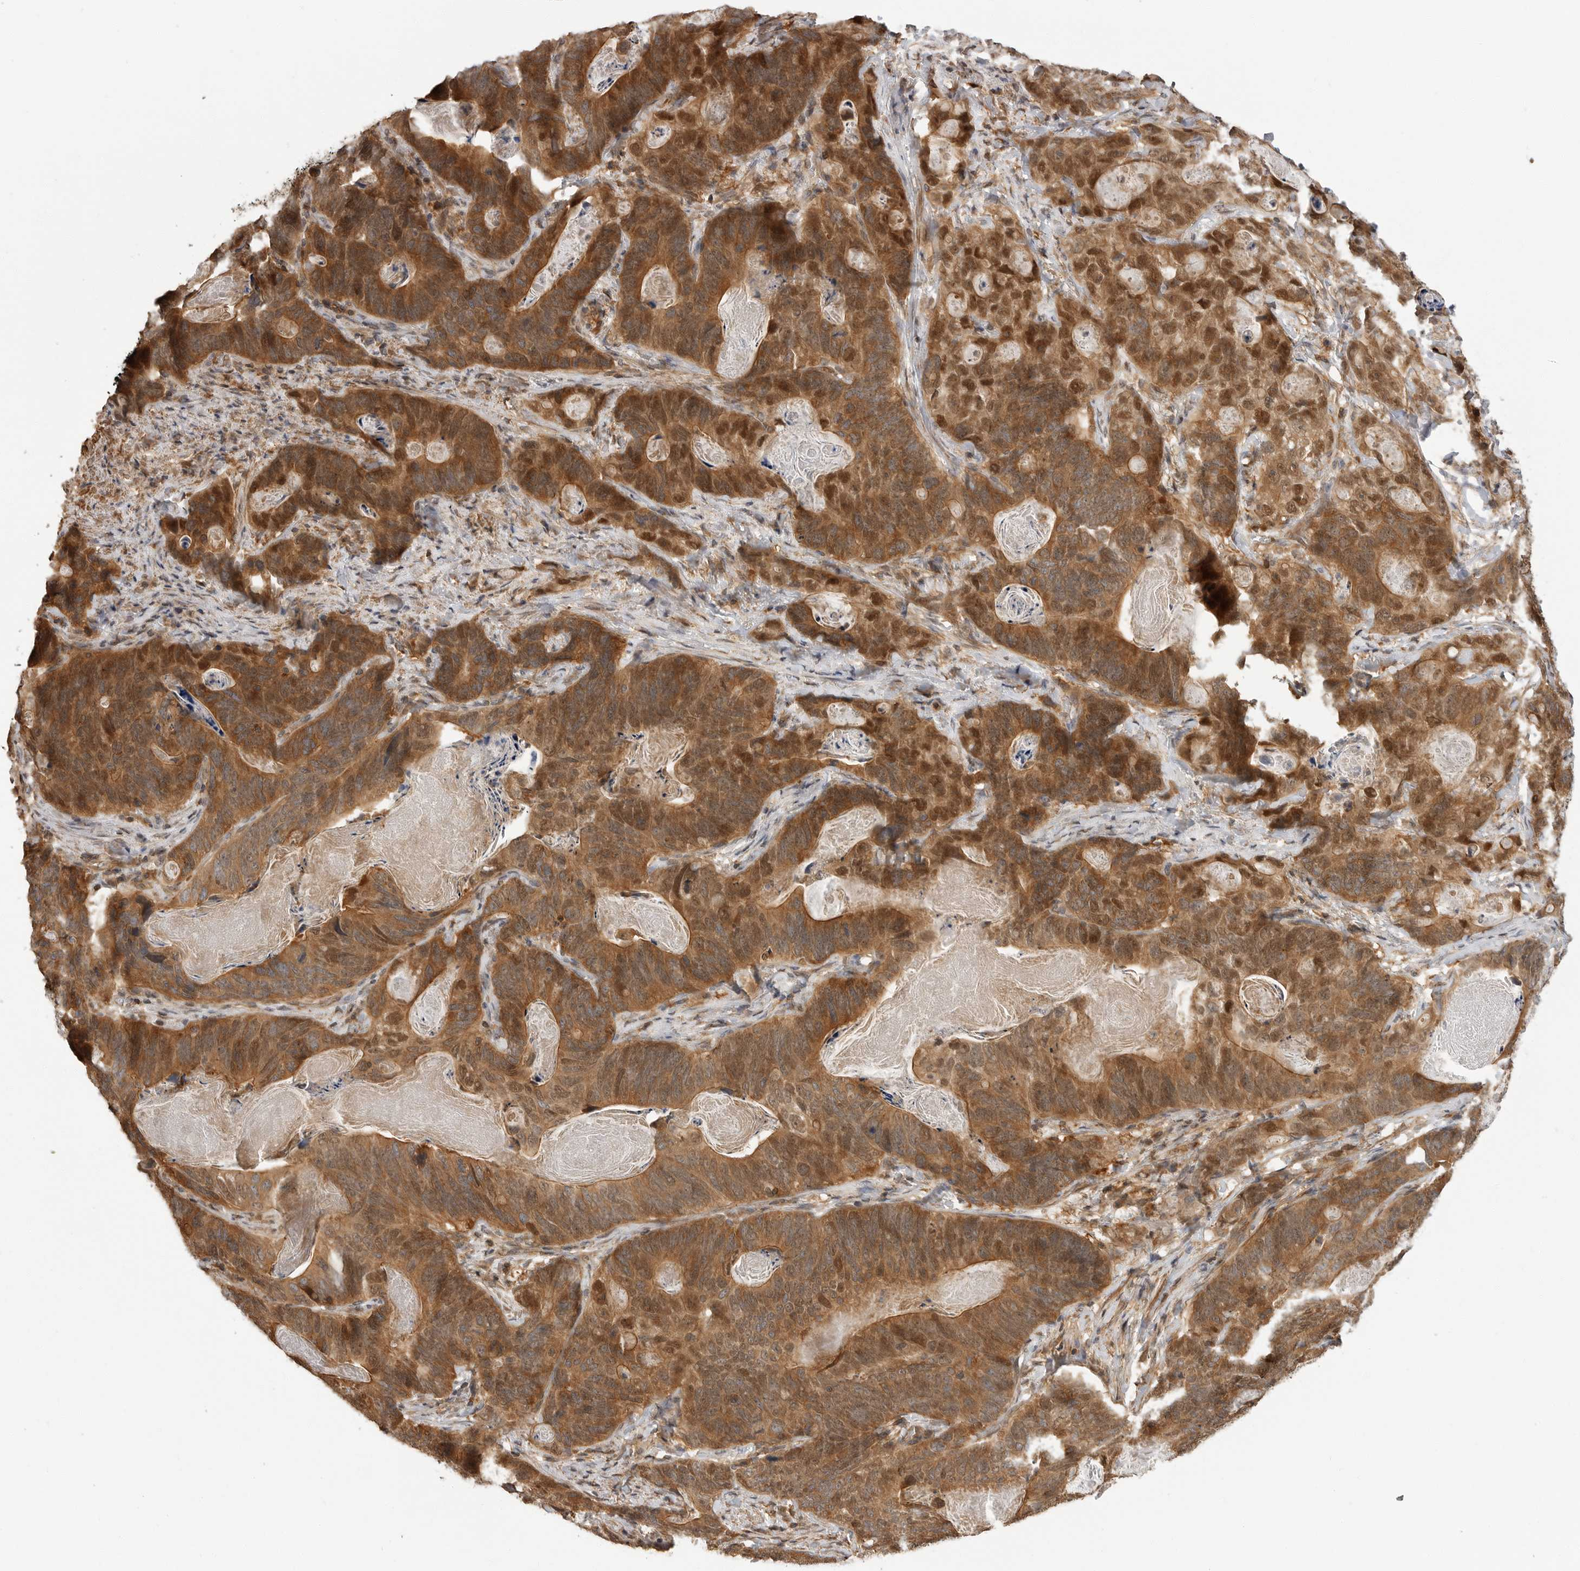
{"staining": {"intensity": "strong", "quantity": "25%-75%", "location": "cytoplasmic/membranous,nuclear"}, "tissue": "stomach cancer", "cell_type": "Tumor cells", "image_type": "cancer", "snomed": [{"axis": "morphology", "description": "Normal tissue, NOS"}, {"axis": "morphology", "description": "Adenocarcinoma, NOS"}, {"axis": "topography", "description": "Stomach"}], "caption": "Stomach adenocarcinoma stained with immunohistochemistry (IHC) exhibits strong cytoplasmic/membranous and nuclear expression in approximately 25%-75% of tumor cells. (DAB (3,3'-diaminobenzidine) IHC with brightfield microscopy, high magnification).", "gene": "ERN1", "patient": {"sex": "female", "age": 89}}